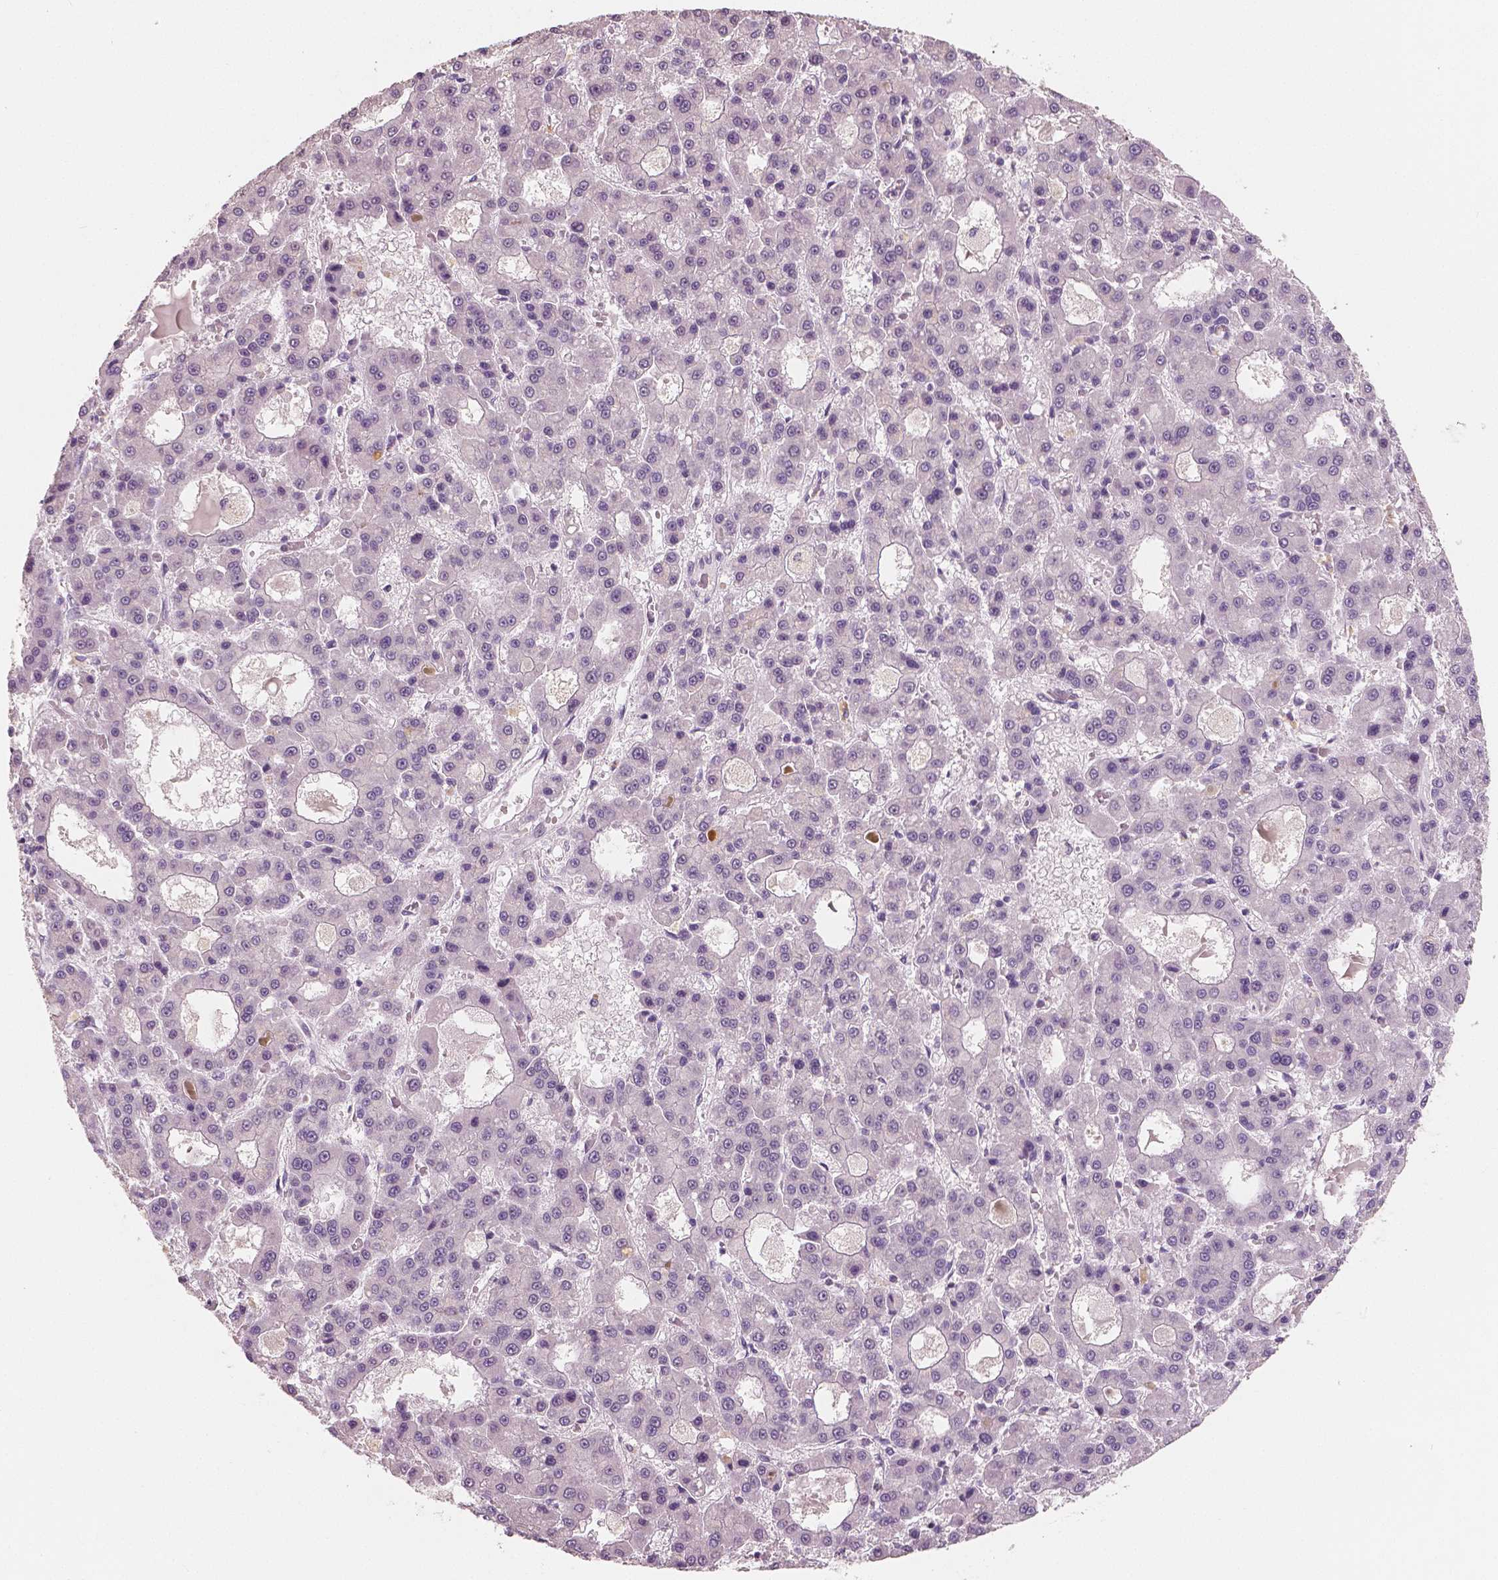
{"staining": {"intensity": "negative", "quantity": "none", "location": "none"}, "tissue": "liver cancer", "cell_type": "Tumor cells", "image_type": "cancer", "snomed": [{"axis": "morphology", "description": "Carcinoma, Hepatocellular, NOS"}, {"axis": "topography", "description": "Liver"}], "caption": "A histopathology image of human hepatocellular carcinoma (liver) is negative for staining in tumor cells. The staining was performed using DAB (3,3'-diaminobenzidine) to visualize the protein expression in brown, while the nuclei were stained in blue with hematoxylin (Magnification: 20x).", "gene": "KIT", "patient": {"sex": "male", "age": 70}}